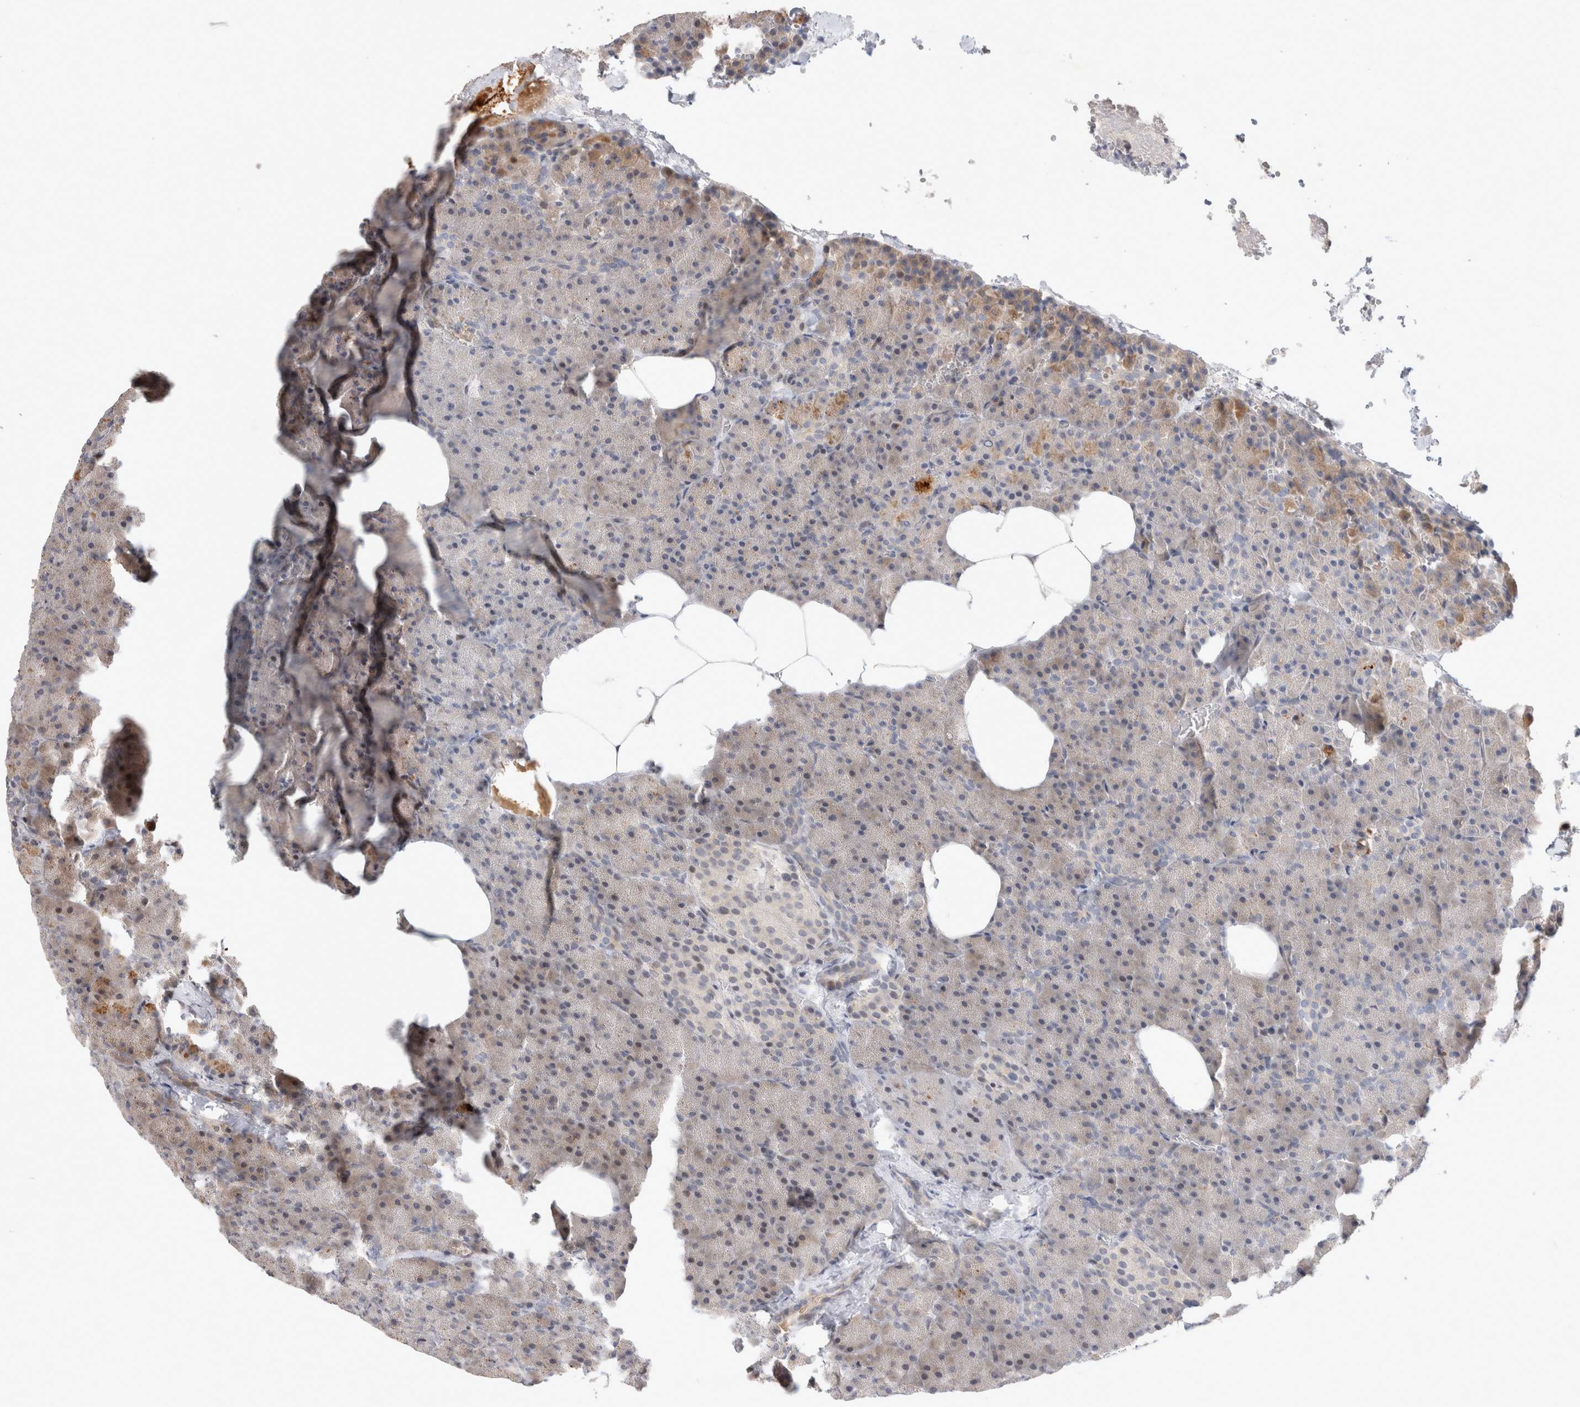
{"staining": {"intensity": "strong", "quantity": "<25%", "location": "cytoplasmic/membranous"}, "tissue": "pancreas", "cell_type": "Exocrine glandular cells", "image_type": "normal", "snomed": [{"axis": "morphology", "description": "Normal tissue, NOS"}, {"axis": "morphology", "description": "Carcinoid, malignant, NOS"}, {"axis": "topography", "description": "Pancreas"}], "caption": "Human pancreas stained for a protein (brown) displays strong cytoplasmic/membranous positive positivity in about <25% of exocrine glandular cells.", "gene": "TCF4", "patient": {"sex": "female", "age": 35}}